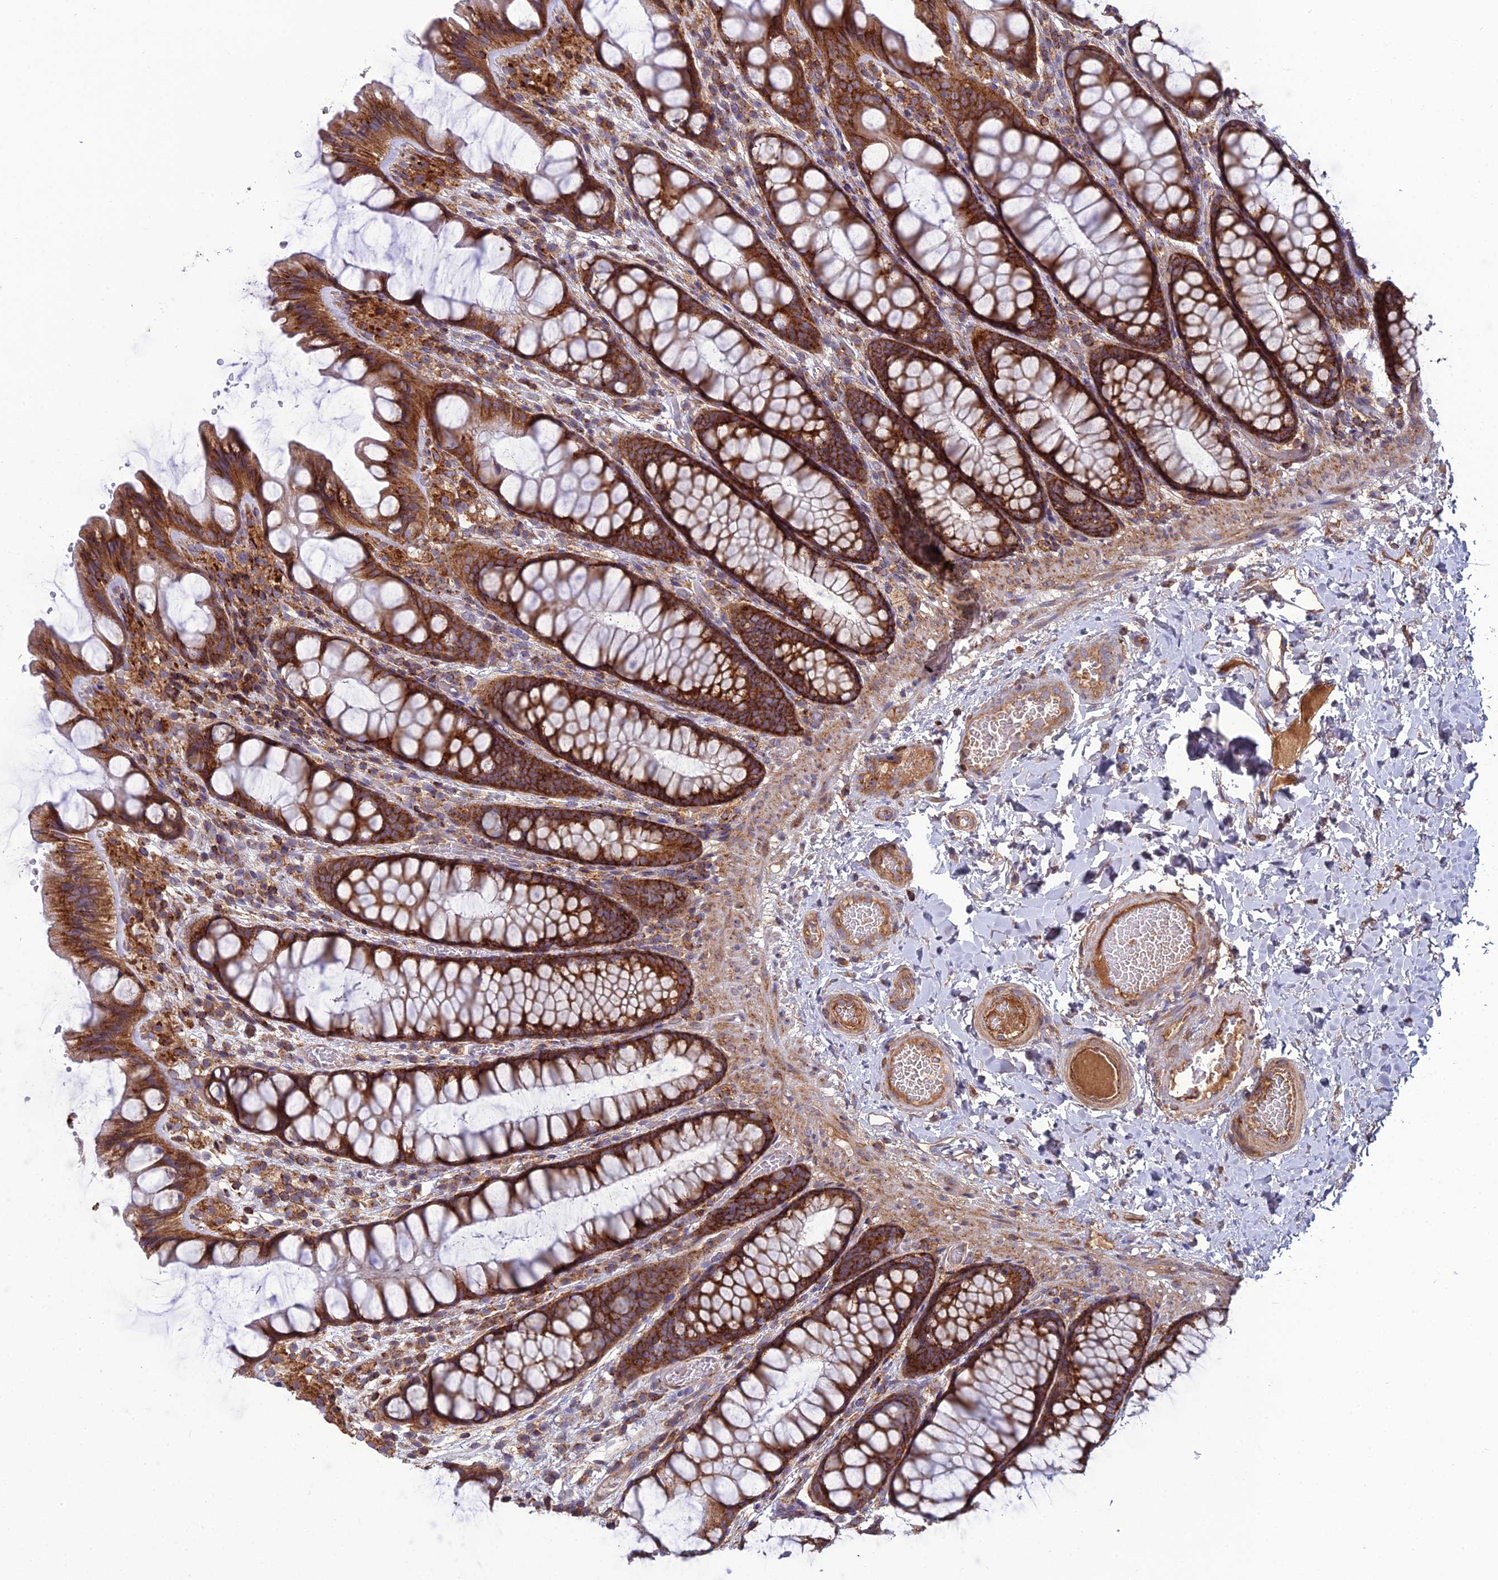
{"staining": {"intensity": "moderate", "quantity": ">75%", "location": "cytoplasmic/membranous"}, "tissue": "colon", "cell_type": "Endothelial cells", "image_type": "normal", "snomed": [{"axis": "morphology", "description": "Normal tissue, NOS"}, {"axis": "topography", "description": "Colon"}], "caption": "An image of human colon stained for a protein demonstrates moderate cytoplasmic/membranous brown staining in endothelial cells. The protein of interest is stained brown, and the nuclei are stained in blue (DAB IHC with brightfield microscopy, high magnification).", "gene": "LNPEP", "patient": {"sex": "male", "age": 47}}